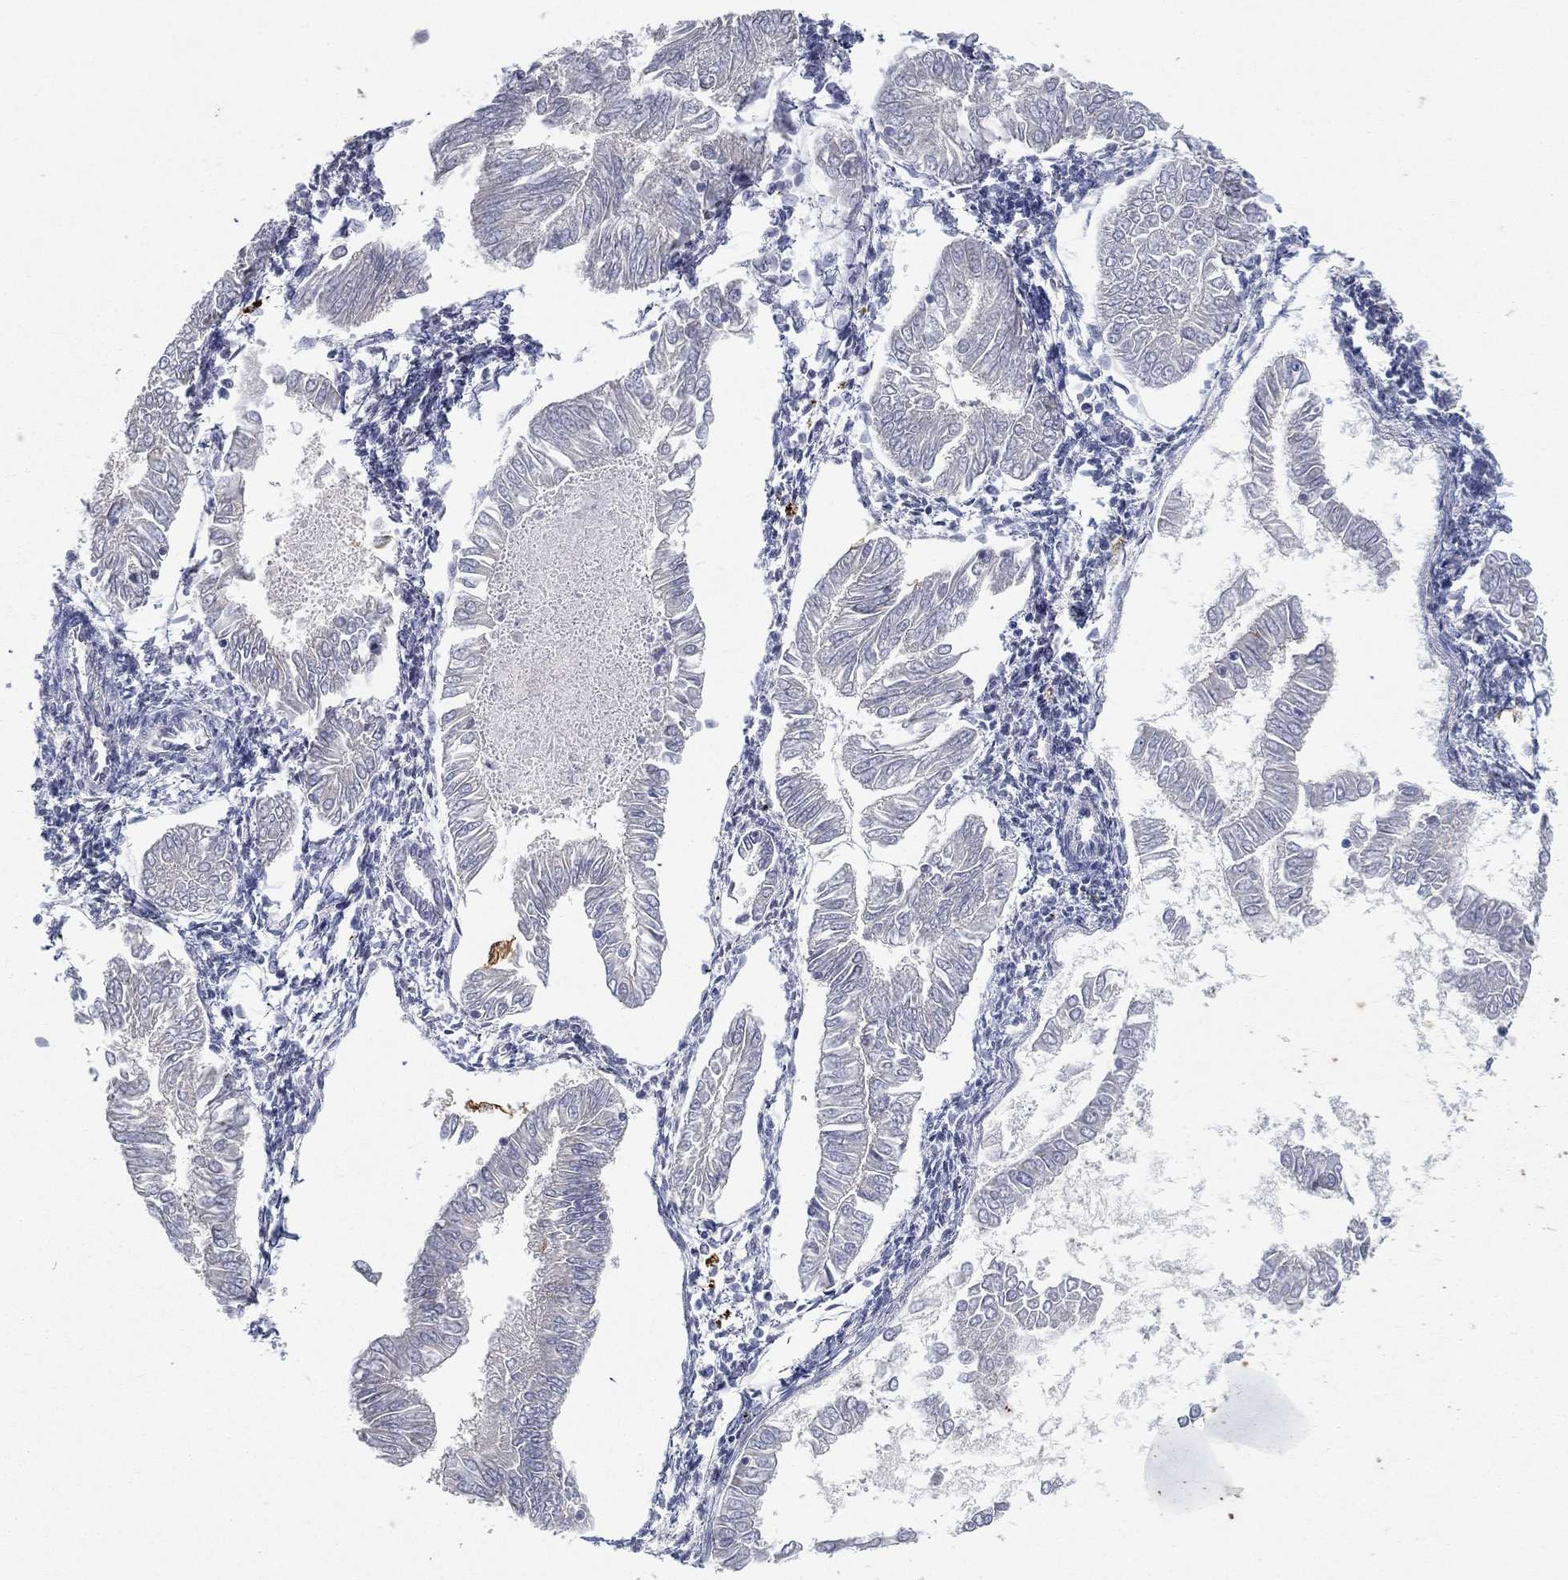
{"staining": {"intensity": "negative", "quantity": "none", "location": "none"}, "tissue": "endometrial cancer", "cell_type": "Tumor cells", "image_type": "cancer", "snomed": [{"axis": "morphology", "description": "Adenocarcinoma, NOS"}, {"axis": "topography", "description": "Endometrium"}], "caption": "Micrograph shows no protein expression in tumor cells of endometrial cancer tissue. The staining was performed using DAB to visualize the protein expression in brown, while the nuclei were stained in blue with hematoxylin (Magnification: 20x).", "gene": "DDX27", "patient": {"sex": "female", "age": 53}}